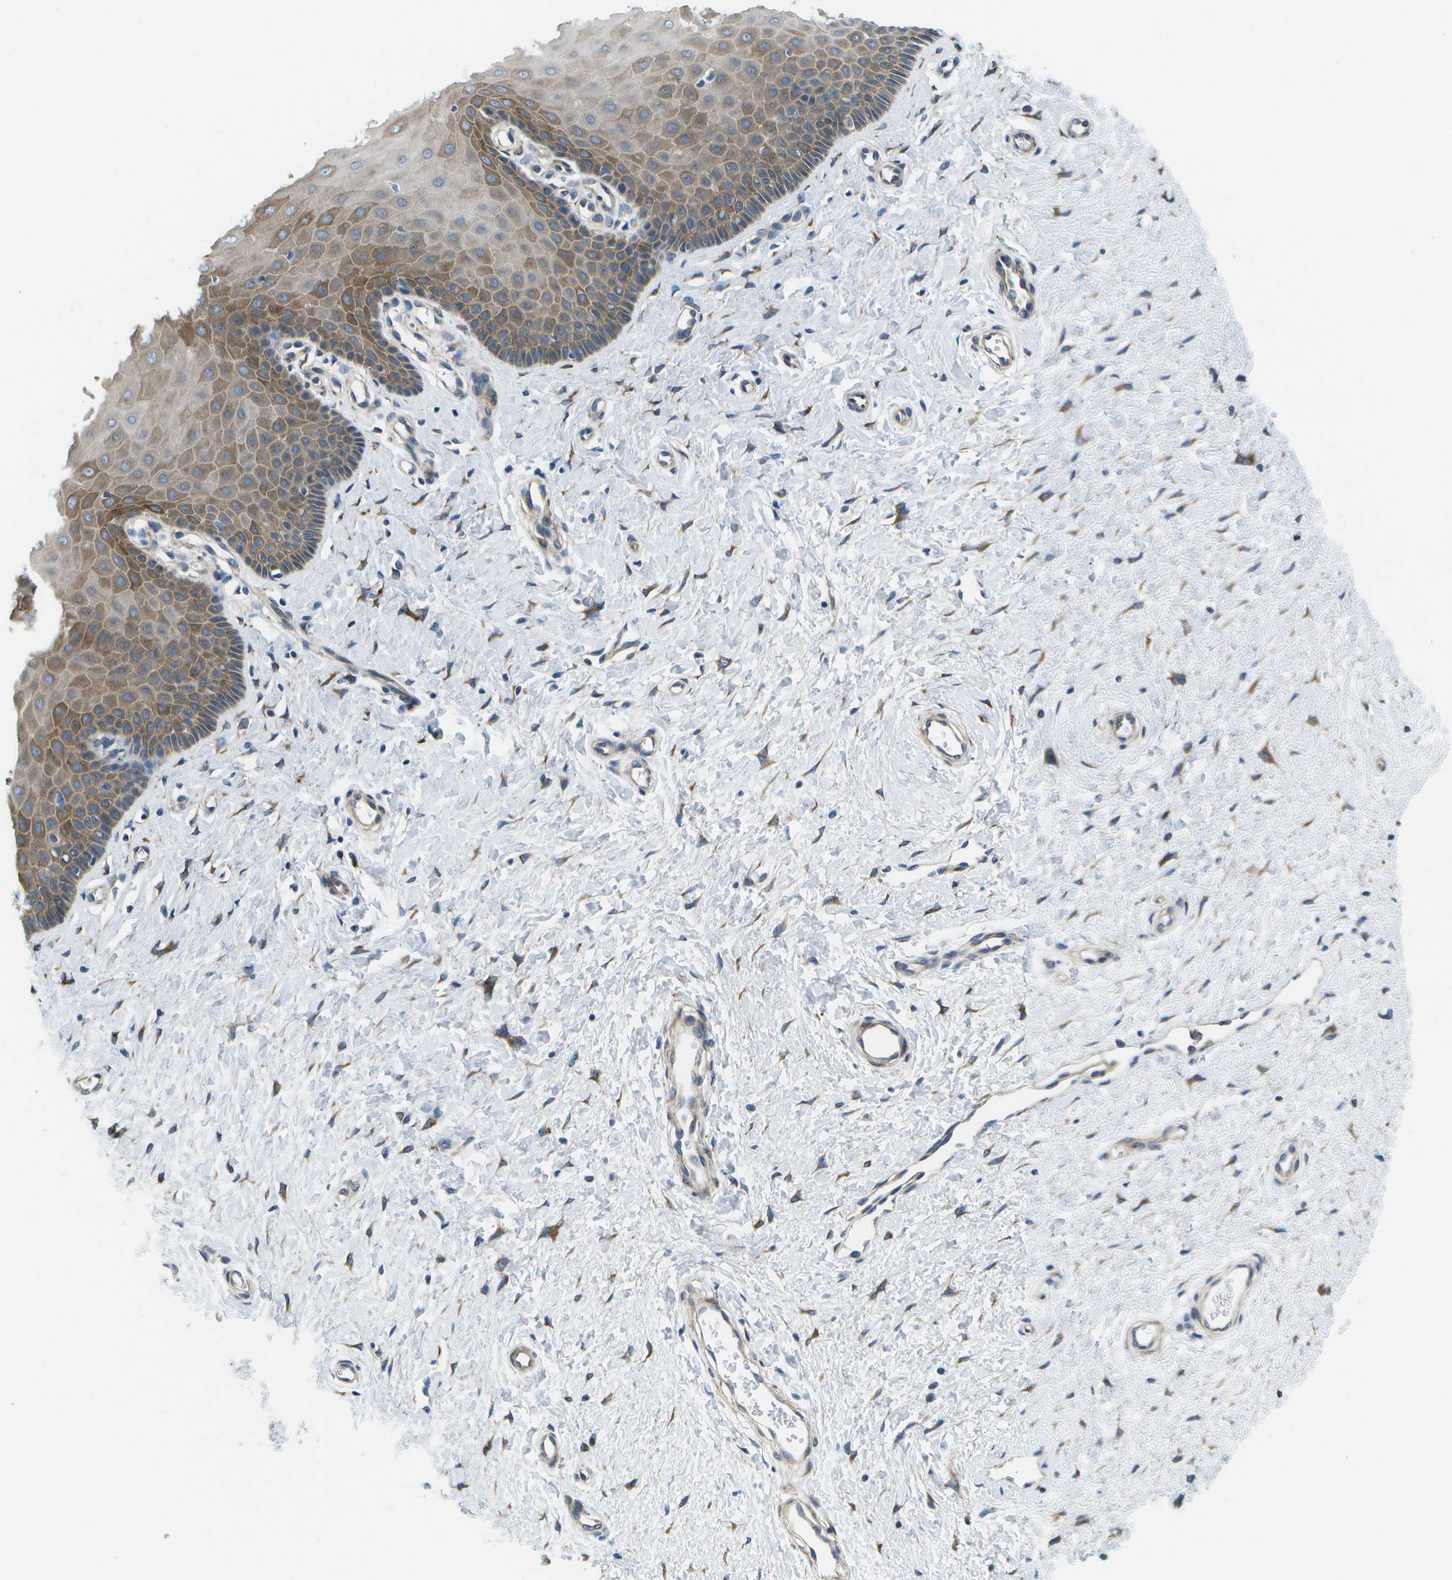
{"staining": {"intensity": "negative", "quantity": "none", "location": "none"}, "tissue": "cervix", "cell_type": "Glandular cells", "image_type": "normal", "snomed": [{"axis": "morphology", "description": "Normal tissue, NOS"}, {"axis": "topography", "description": "Cervix"}], "caption": "Glandular cells show no significant positivity in unremarkable cervix.", "gene": "P3H1", "patient": {"sex": "female", "age": 55}}